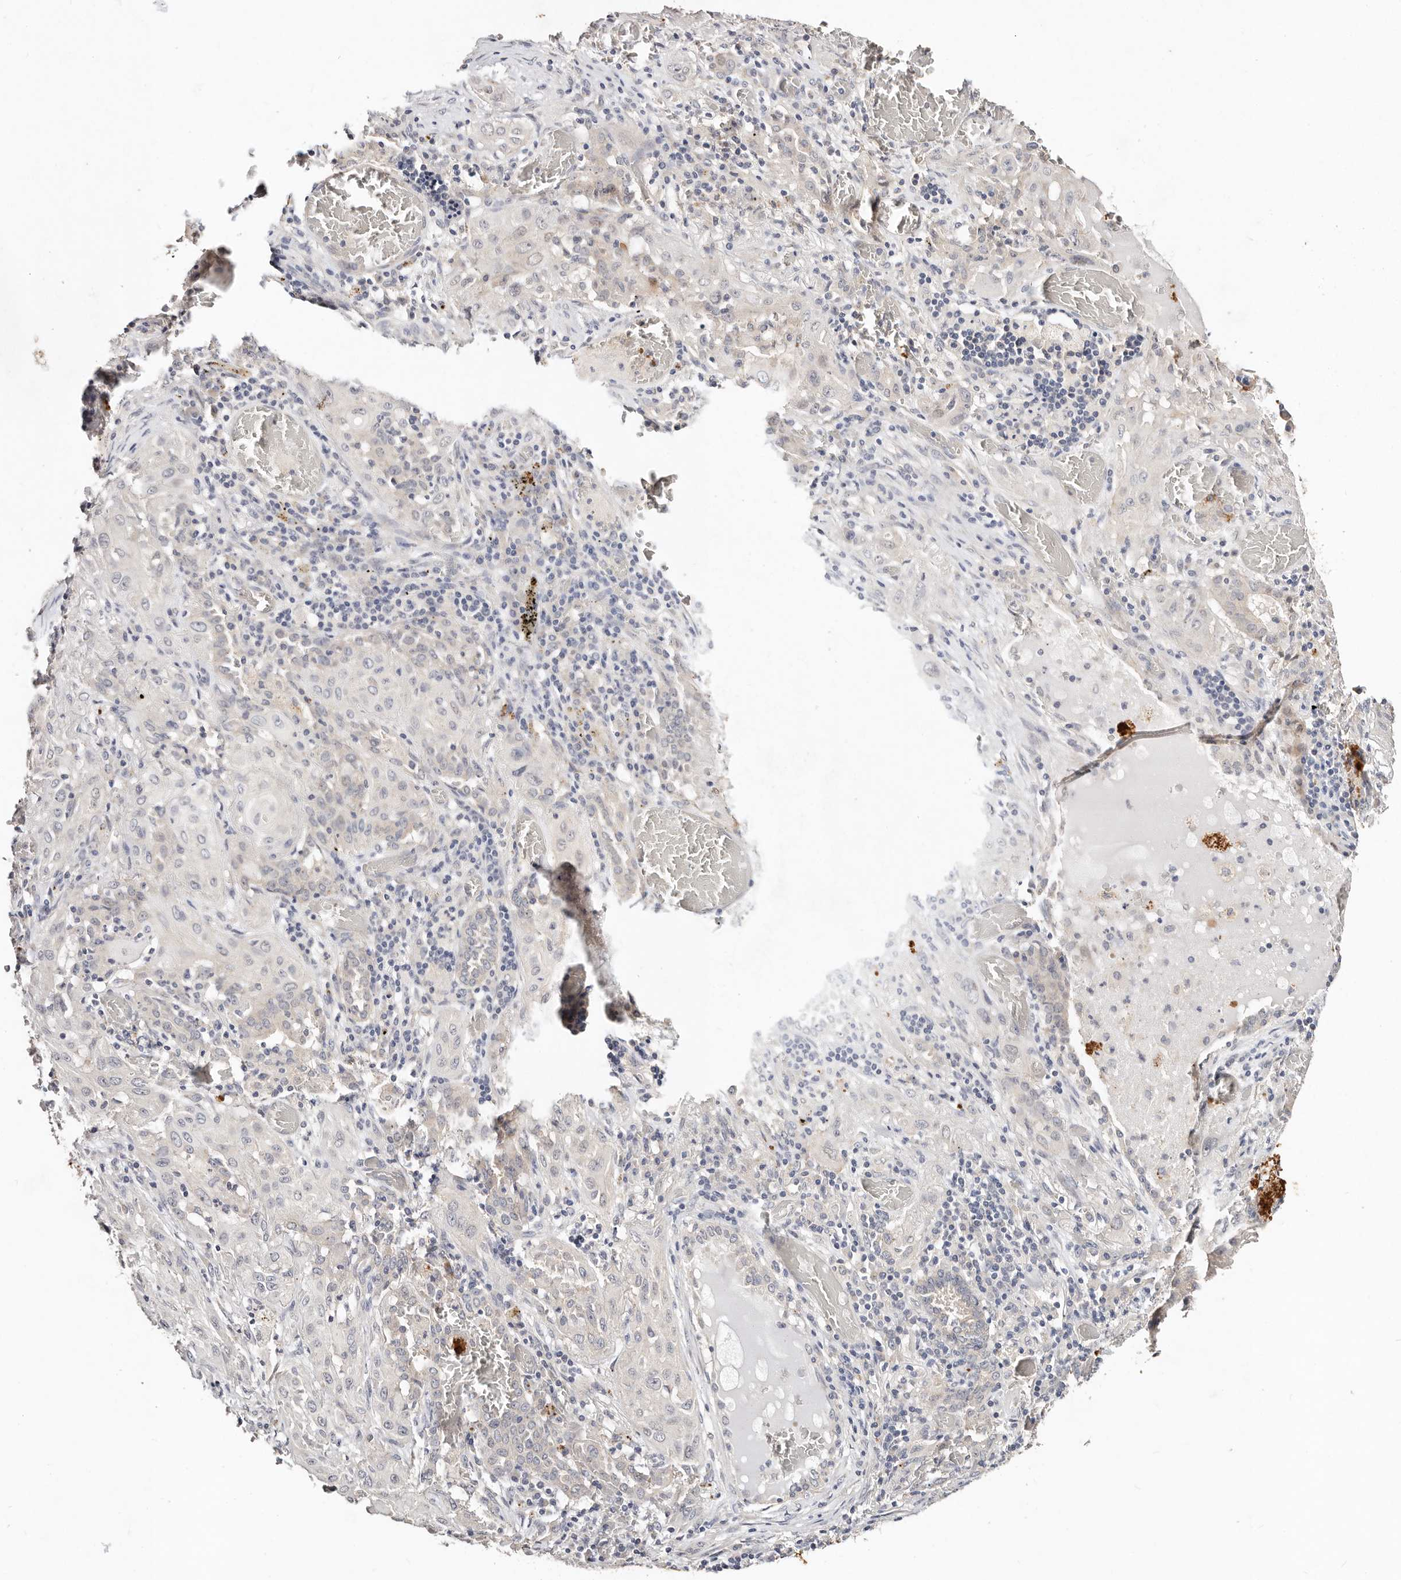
{"staining": {"intensity": "negative", "quantity": "none", "location": "none"}, "tissue": "lung cancer", "cell_type": "Tumor cells", "image_type": "cancer", "snomed": [{"axis": "morphology", "description": "Squamous cell carcinoma, NOS"}, {"axis": "topography", "description": "Lung"}], "caption": "DAB (3,3'-diaminobenzidine) immunohistochemical staining of lung cancer displays no significant staining in tumor cells. (Stains: DAB (3,3'-diaminobenzidine) immunohistochemistry with hematoxylin counter stain, Microscopy: brightfield microscopy at high magnification).", "gene": "VIPAS39", "patient": {"sex": "female", "age": 47}}